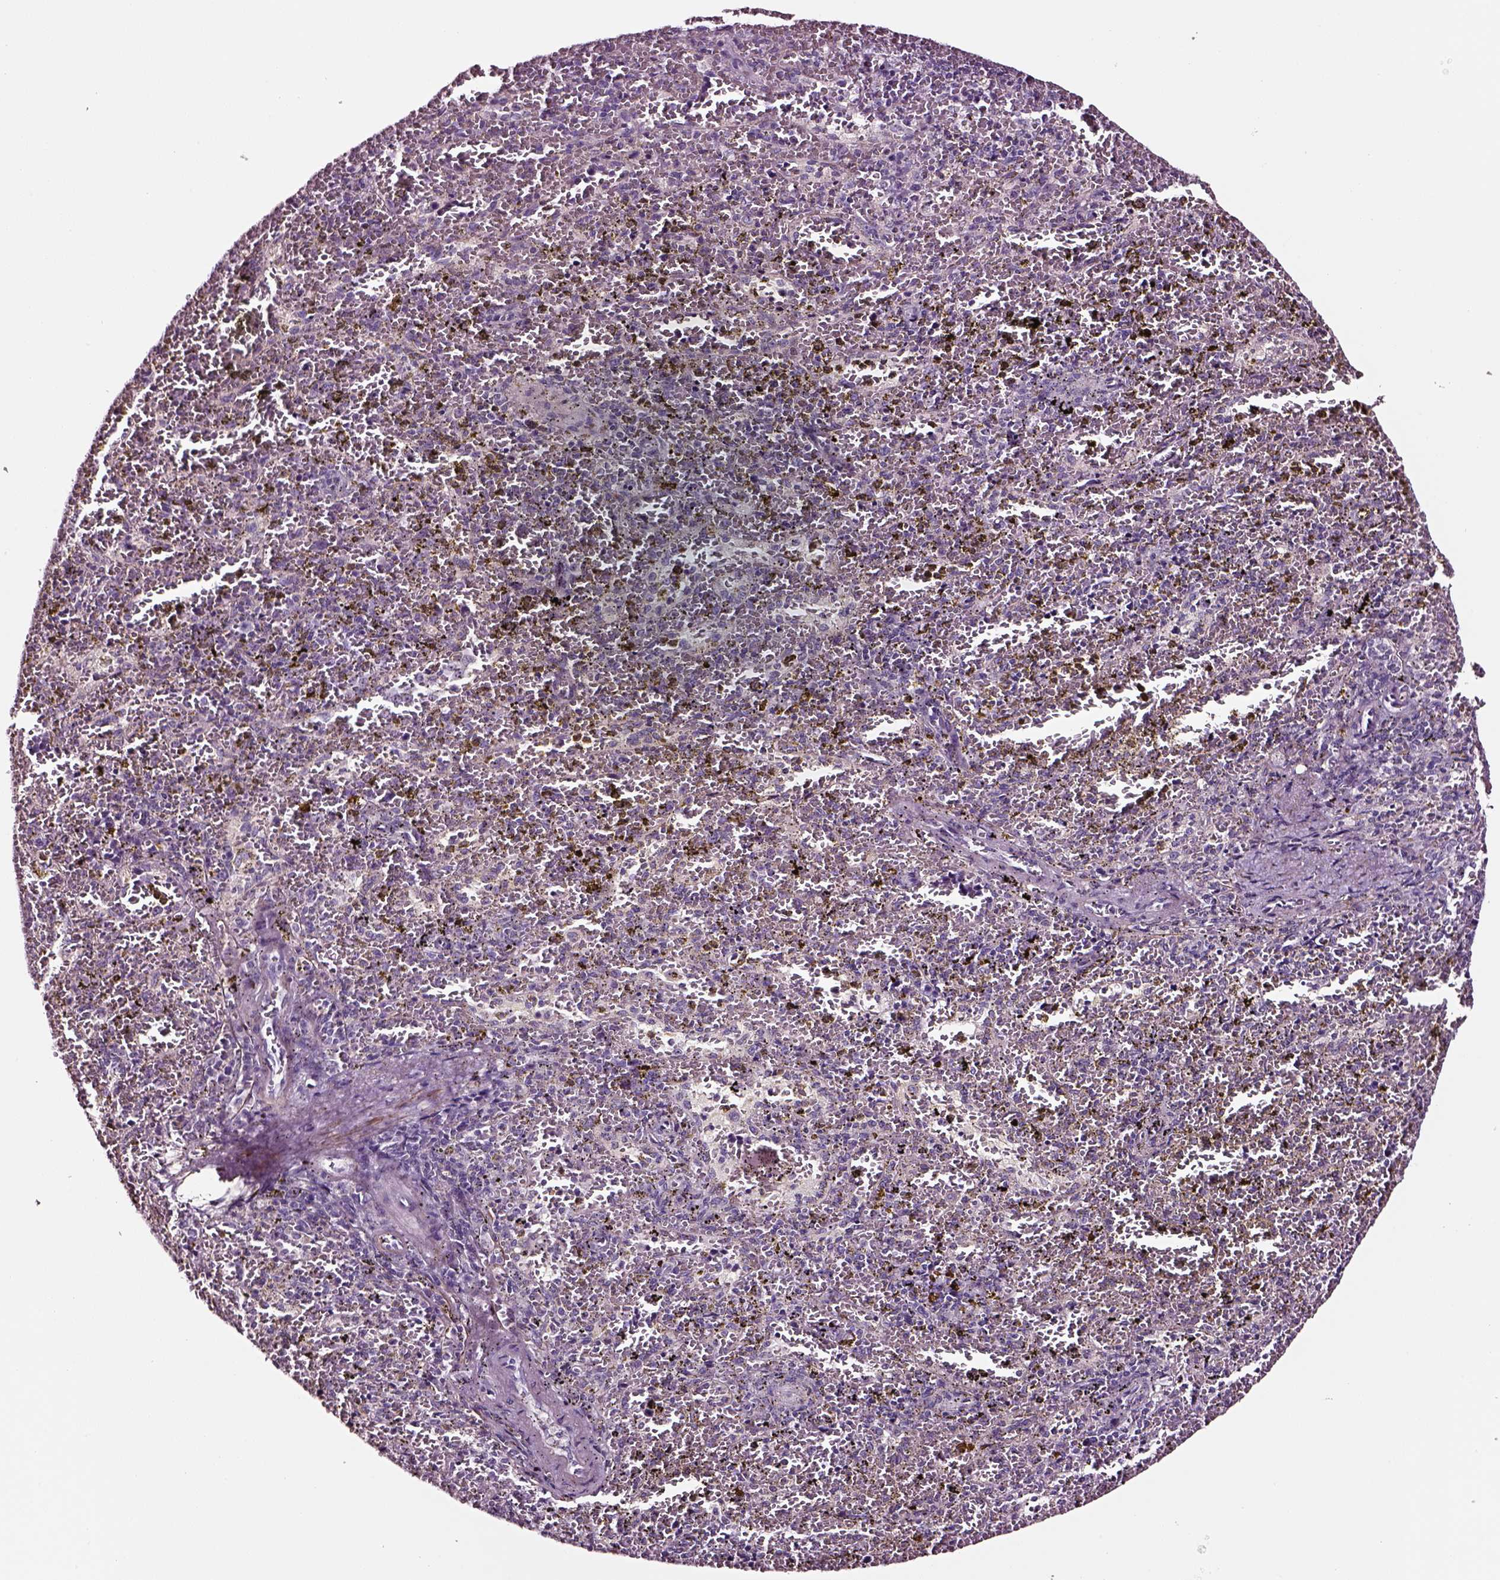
{"staining": {"intensity": "negative", "quantity": "none", "location": "none"}, "tissue": "spleen", "cell_type": "Cells in red pulp", "image_type": "normal", "snomed": [{"axis": "morphology", "description": "Normal tissue, NOS"}, {"axis": "topography", "description": "Spleen"}], "caption": "The image exhibits no significant expression in cells in red pulp of spleen.", "gene": "SOX10", "patient": {"sex": "female", "age": 50}}